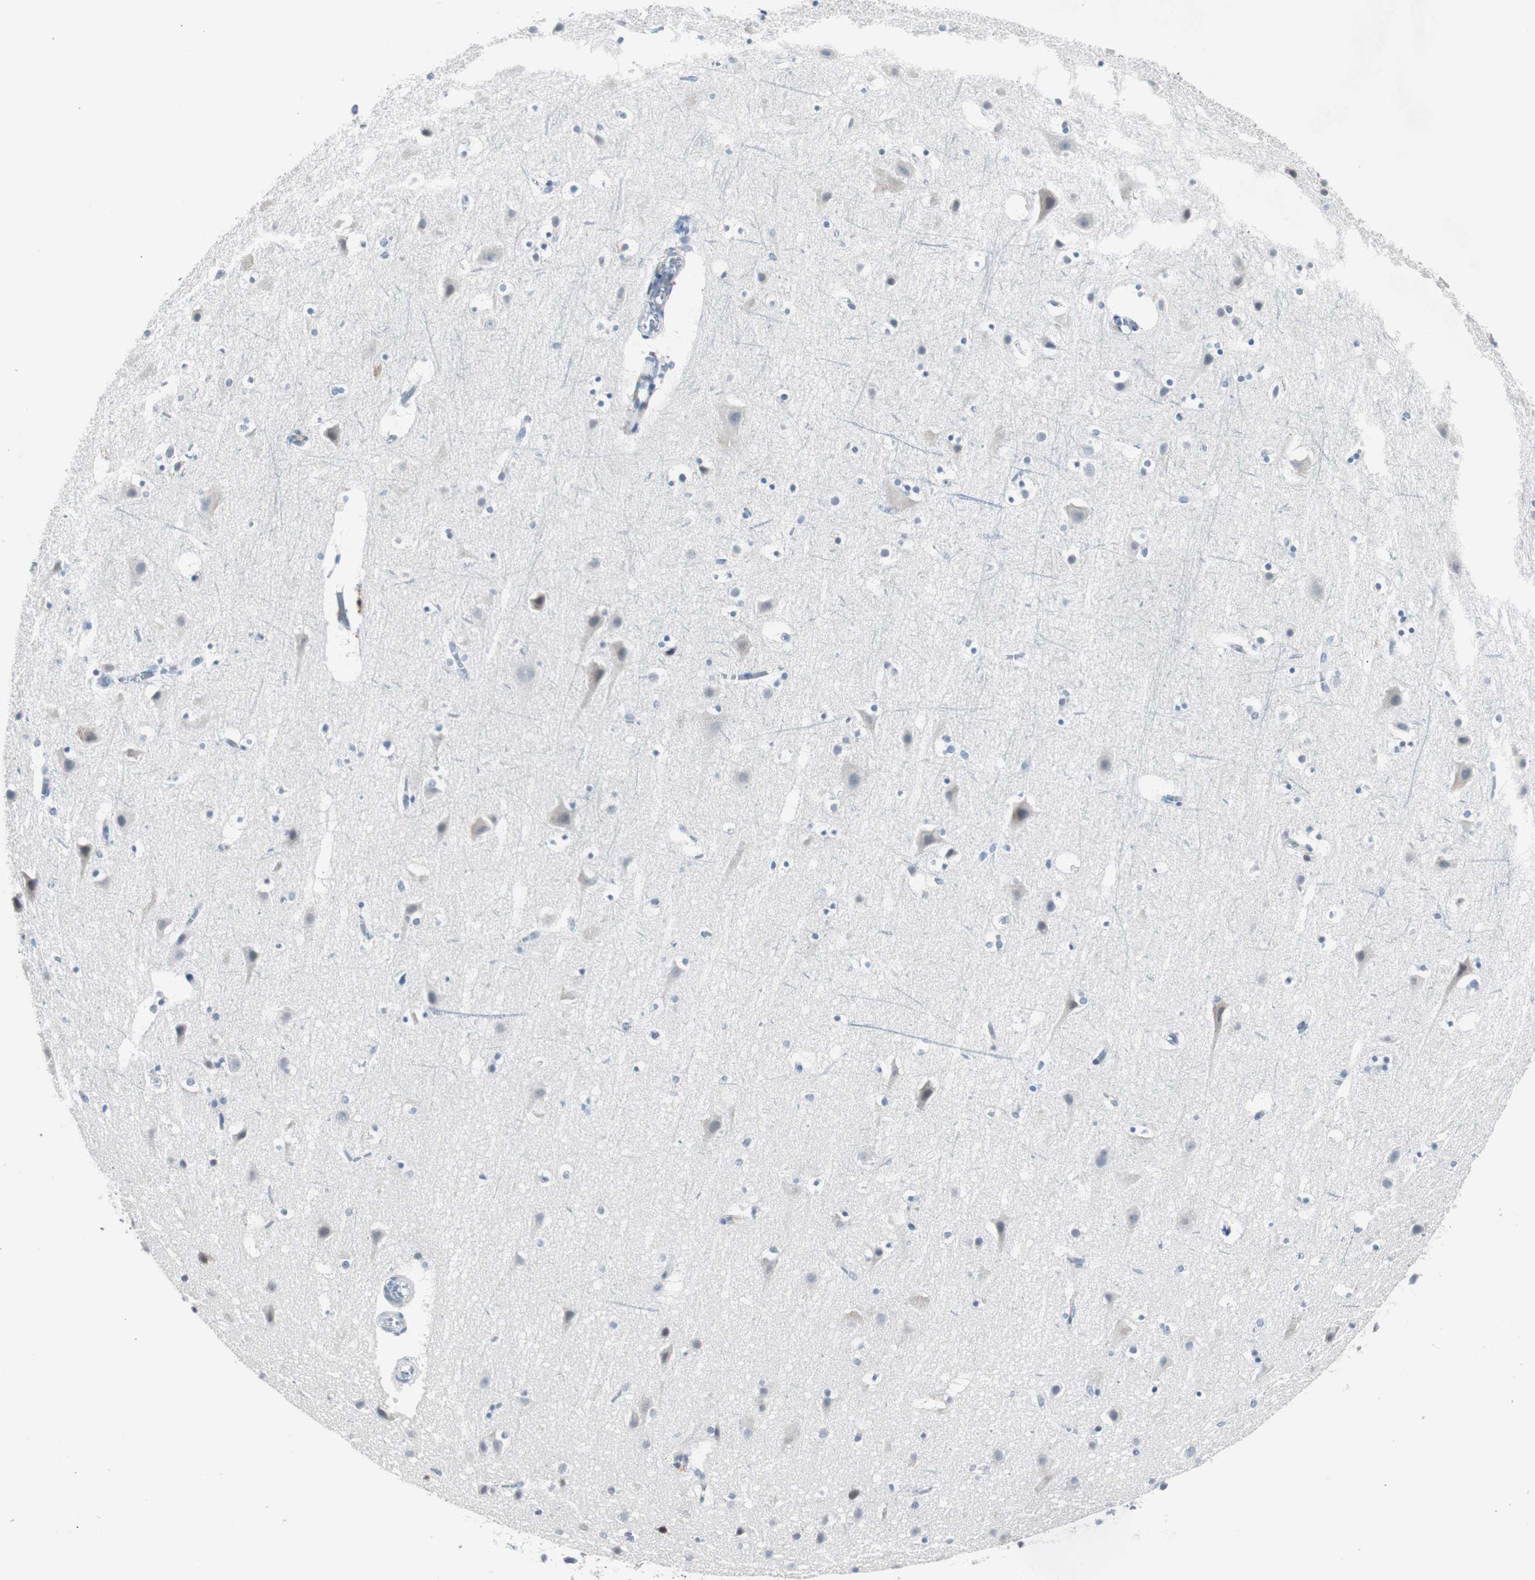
{"staining": {"intensity": "negative", "quantity": "none", "location": "none"}, "tissue": "cerebral cortex", "cell_type": "Endothelial cells", "image_type": "normal", "snomed": [{"axis": "morphology", "description": "Normal tissue, NOS"}, {"axis": "topography", "description": "Cerebral cortex"}], "caption": "The photomicrograph displays no staining of endothelial cells in unremarkable cerebral cortex.", "gene": "SOX30", "patient": {"sex": "male", "age": 45}}